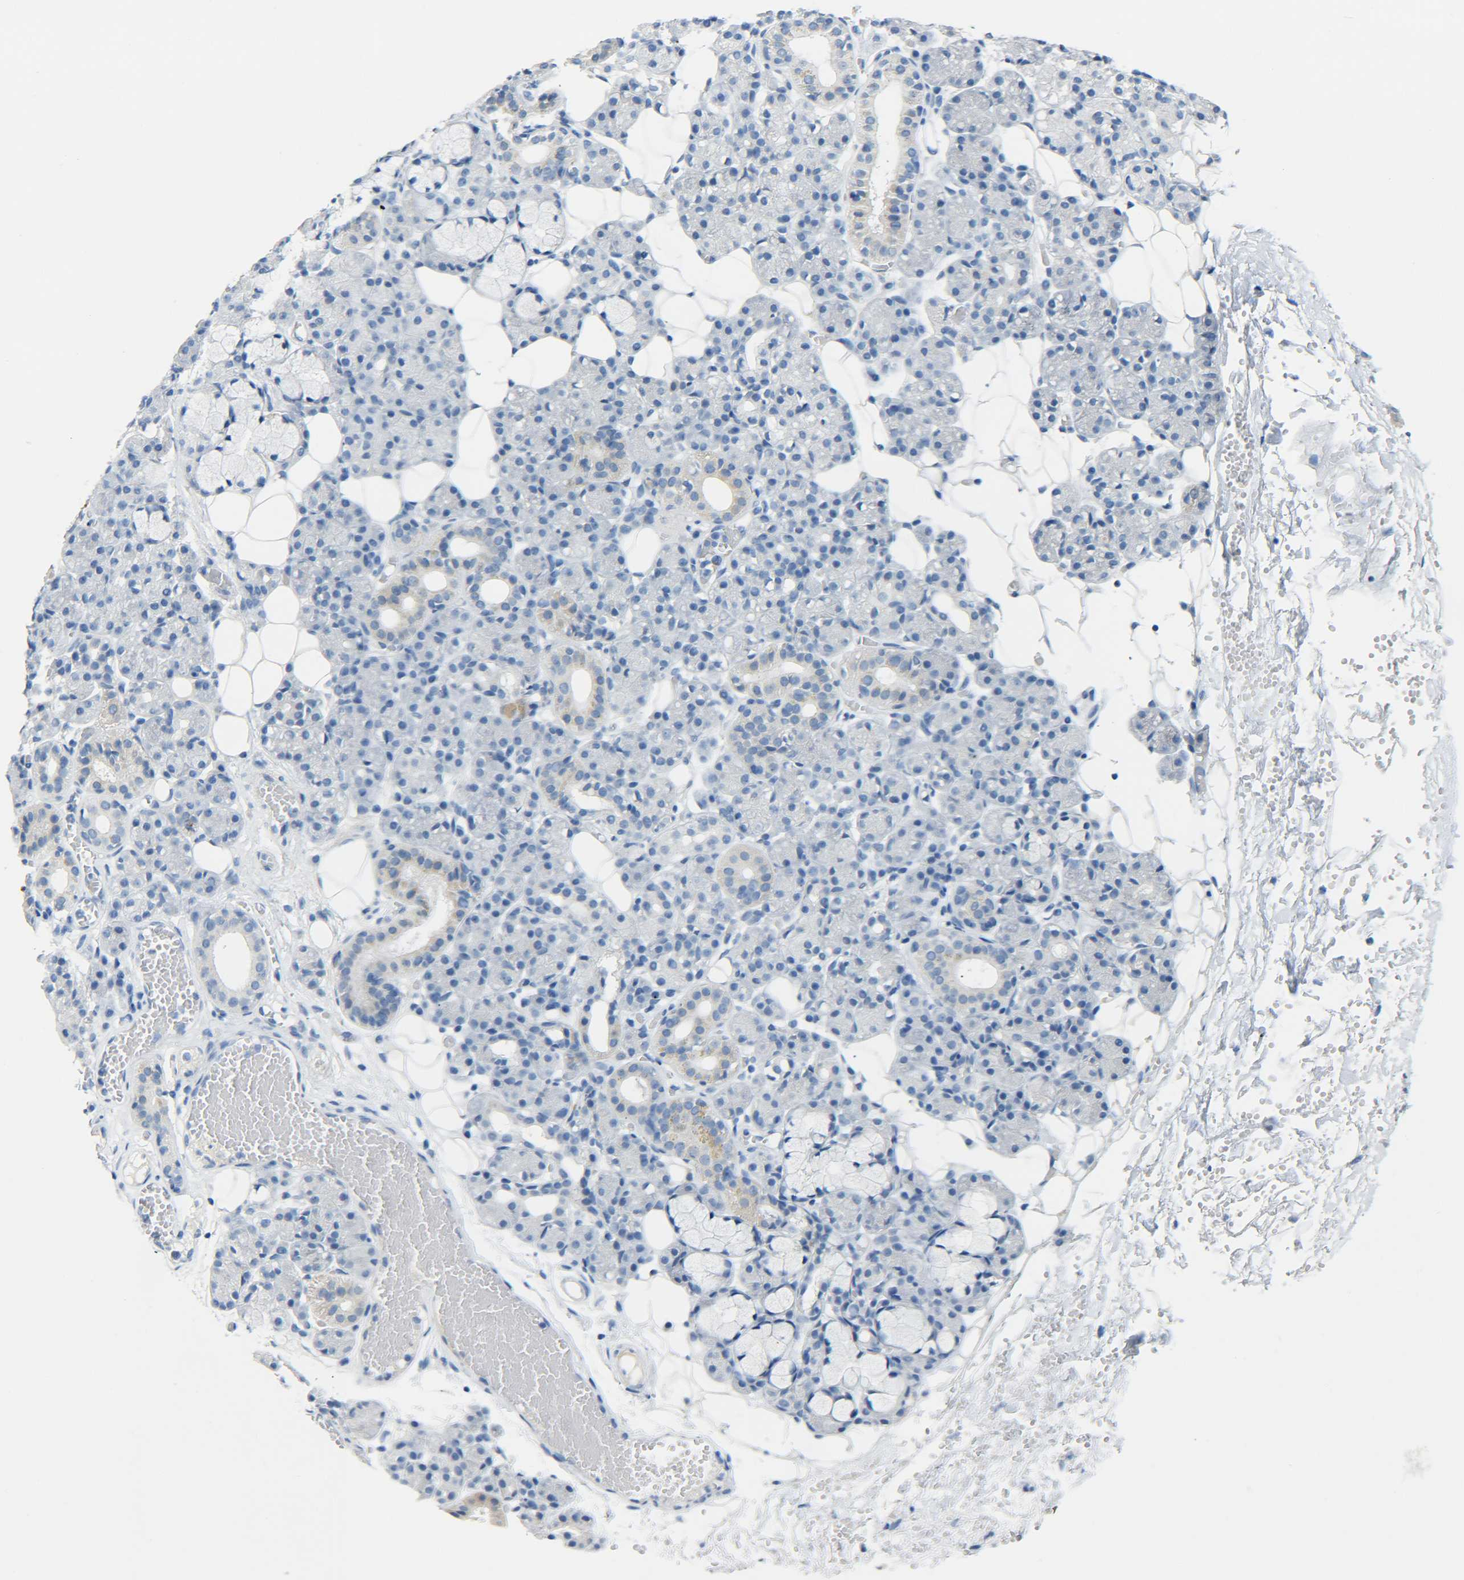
{"staining": {"intensity": "negative", "quantity": "none", "location": "none"}, "tissue": "salivary gland", "cell_type": "Glandular cells", "image_type": "normal", "snomed": [{"axis": "morphology", "description": "Normal tissue, NOS"}, {"axis": "topography", "description": "Salivary gland"}], "caption": "The IHC image has no significant expression in glandular cells of salivary gland.", "gene": "C15orf48", "patient": {"sex": "male", "age": 63}}